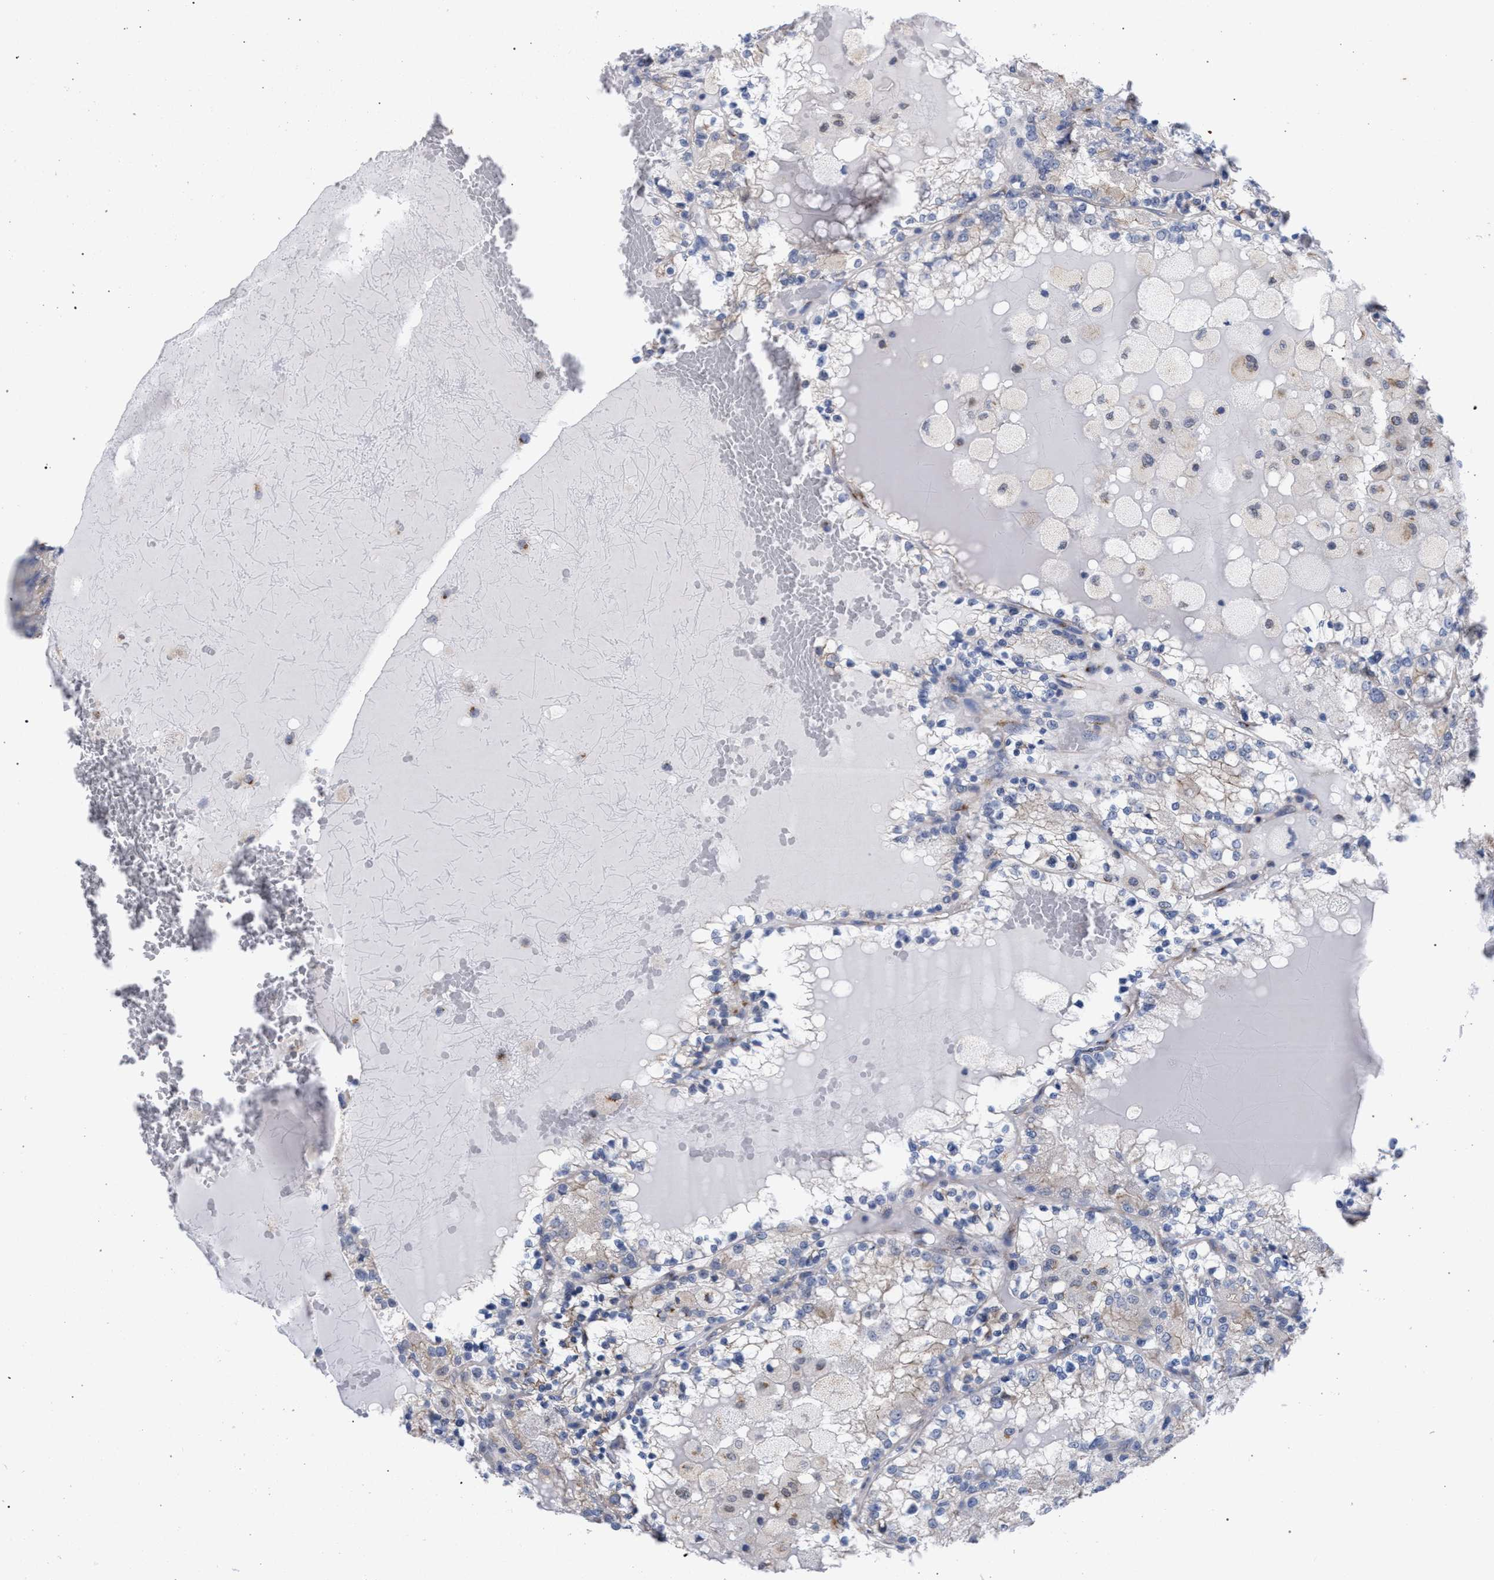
{"staining": {"intensity": "weak", "quantity": "<25%", "location": "cytoplasmic/membranous"}, "tissue": "renal cancer", "cell_type": "Tumor cells", "image_type": "cancer", "snomed": [{"axis": "morphology", "description": "Adenocarcinoma, NOS"}, {"axis": "topography", "description": "Kidney"}], "caption": "Immunohistochemical staining of human renal cancer (adenocarcinoma) exhibits no significant positivity in tumor cells.", "gene": "GOLGA2", "patient": {"sex": "female", "age": 56}}